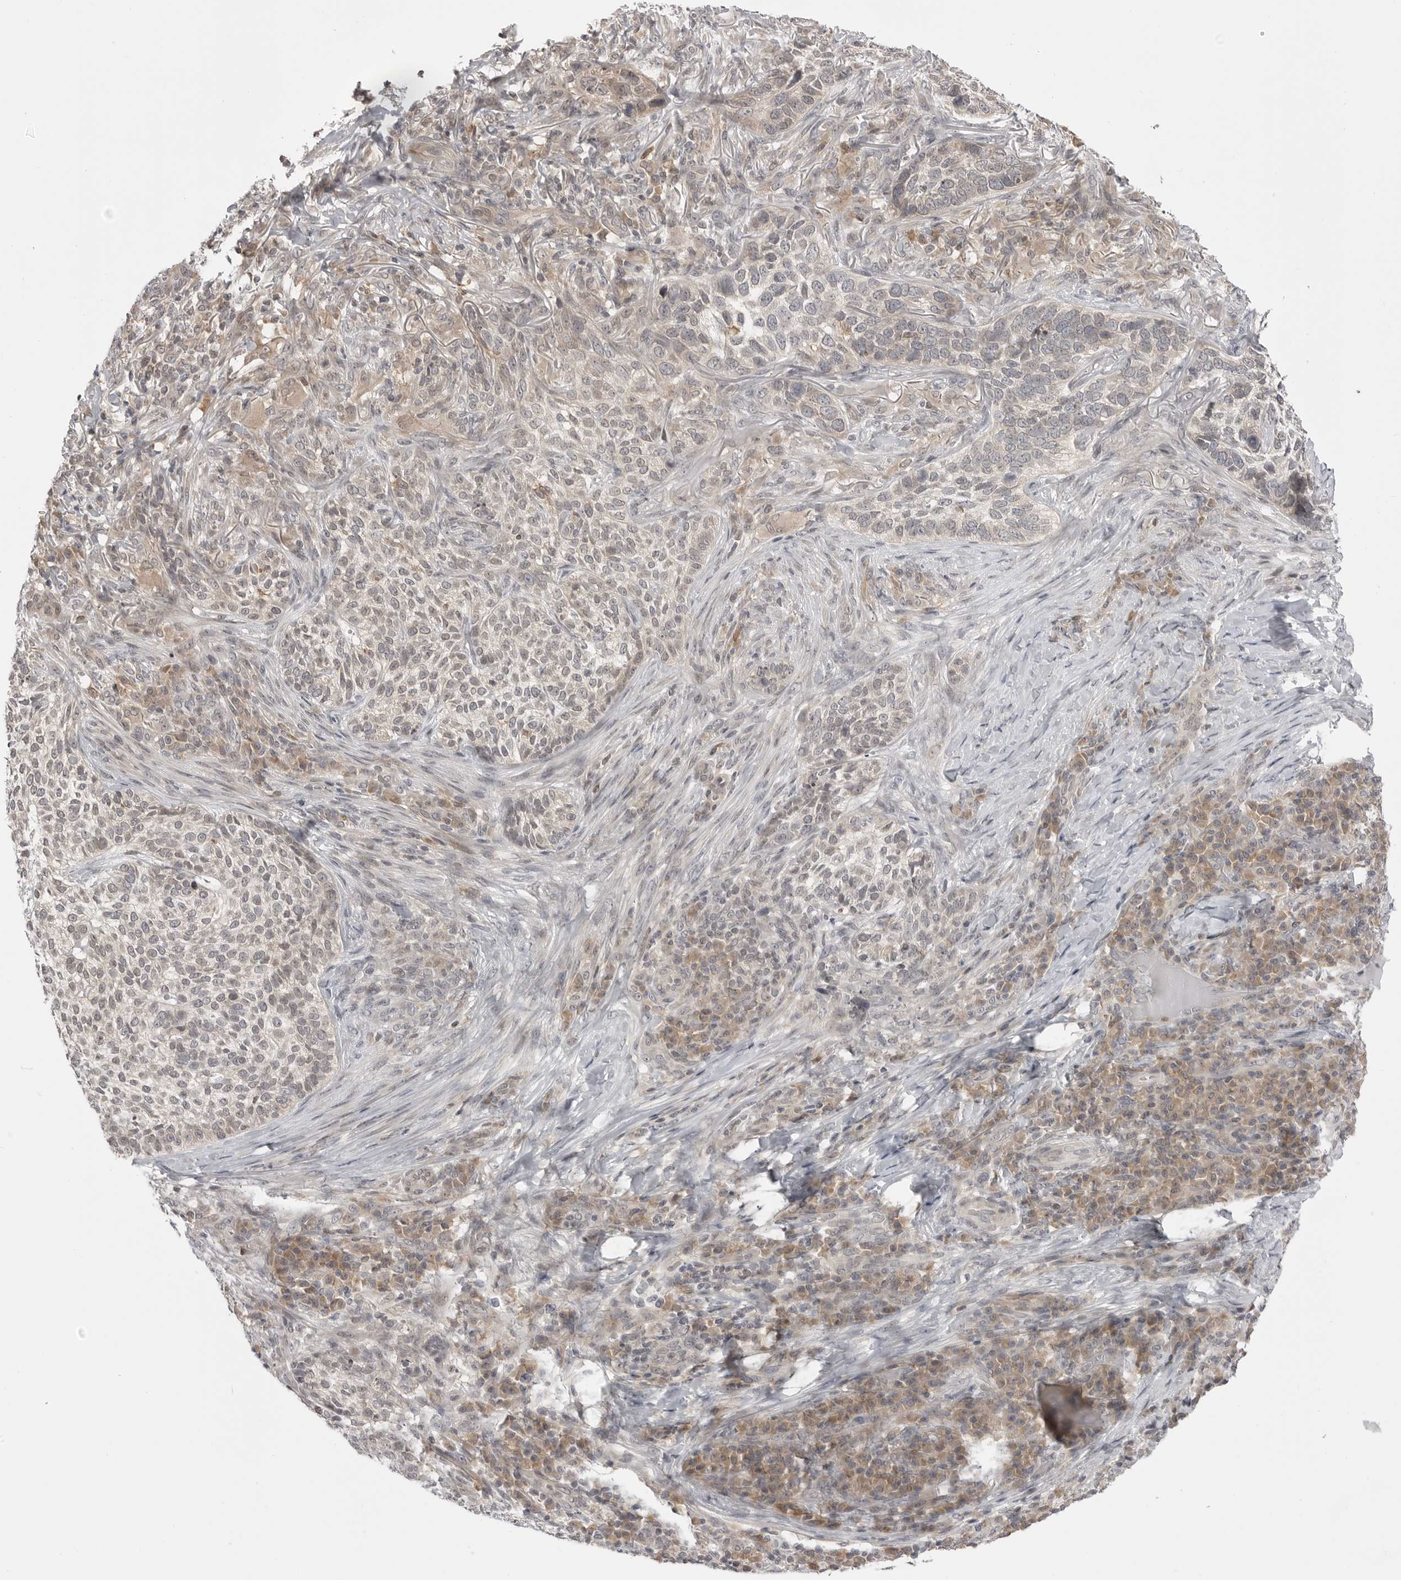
{"staining": {"intensity": "negative", "quantity": "none", "location": "none"}, "tissue": "skin cancer", "cell_type": "Tumor cells", "image_type": "cancer", "snomed": [{"axis": "morphology", "description": "Basal cell carcinoma"}, {"axis": "topography", "description": "Skin"}], "caption": "DAB (3,3'-diaminobenzidine) immunohistochemical staining of human basal cell carcinoma (skin) displays no significant positivity in tumor cells.", "gene": "PTK2B", "patient": {"sex": "female", "age": 64}}